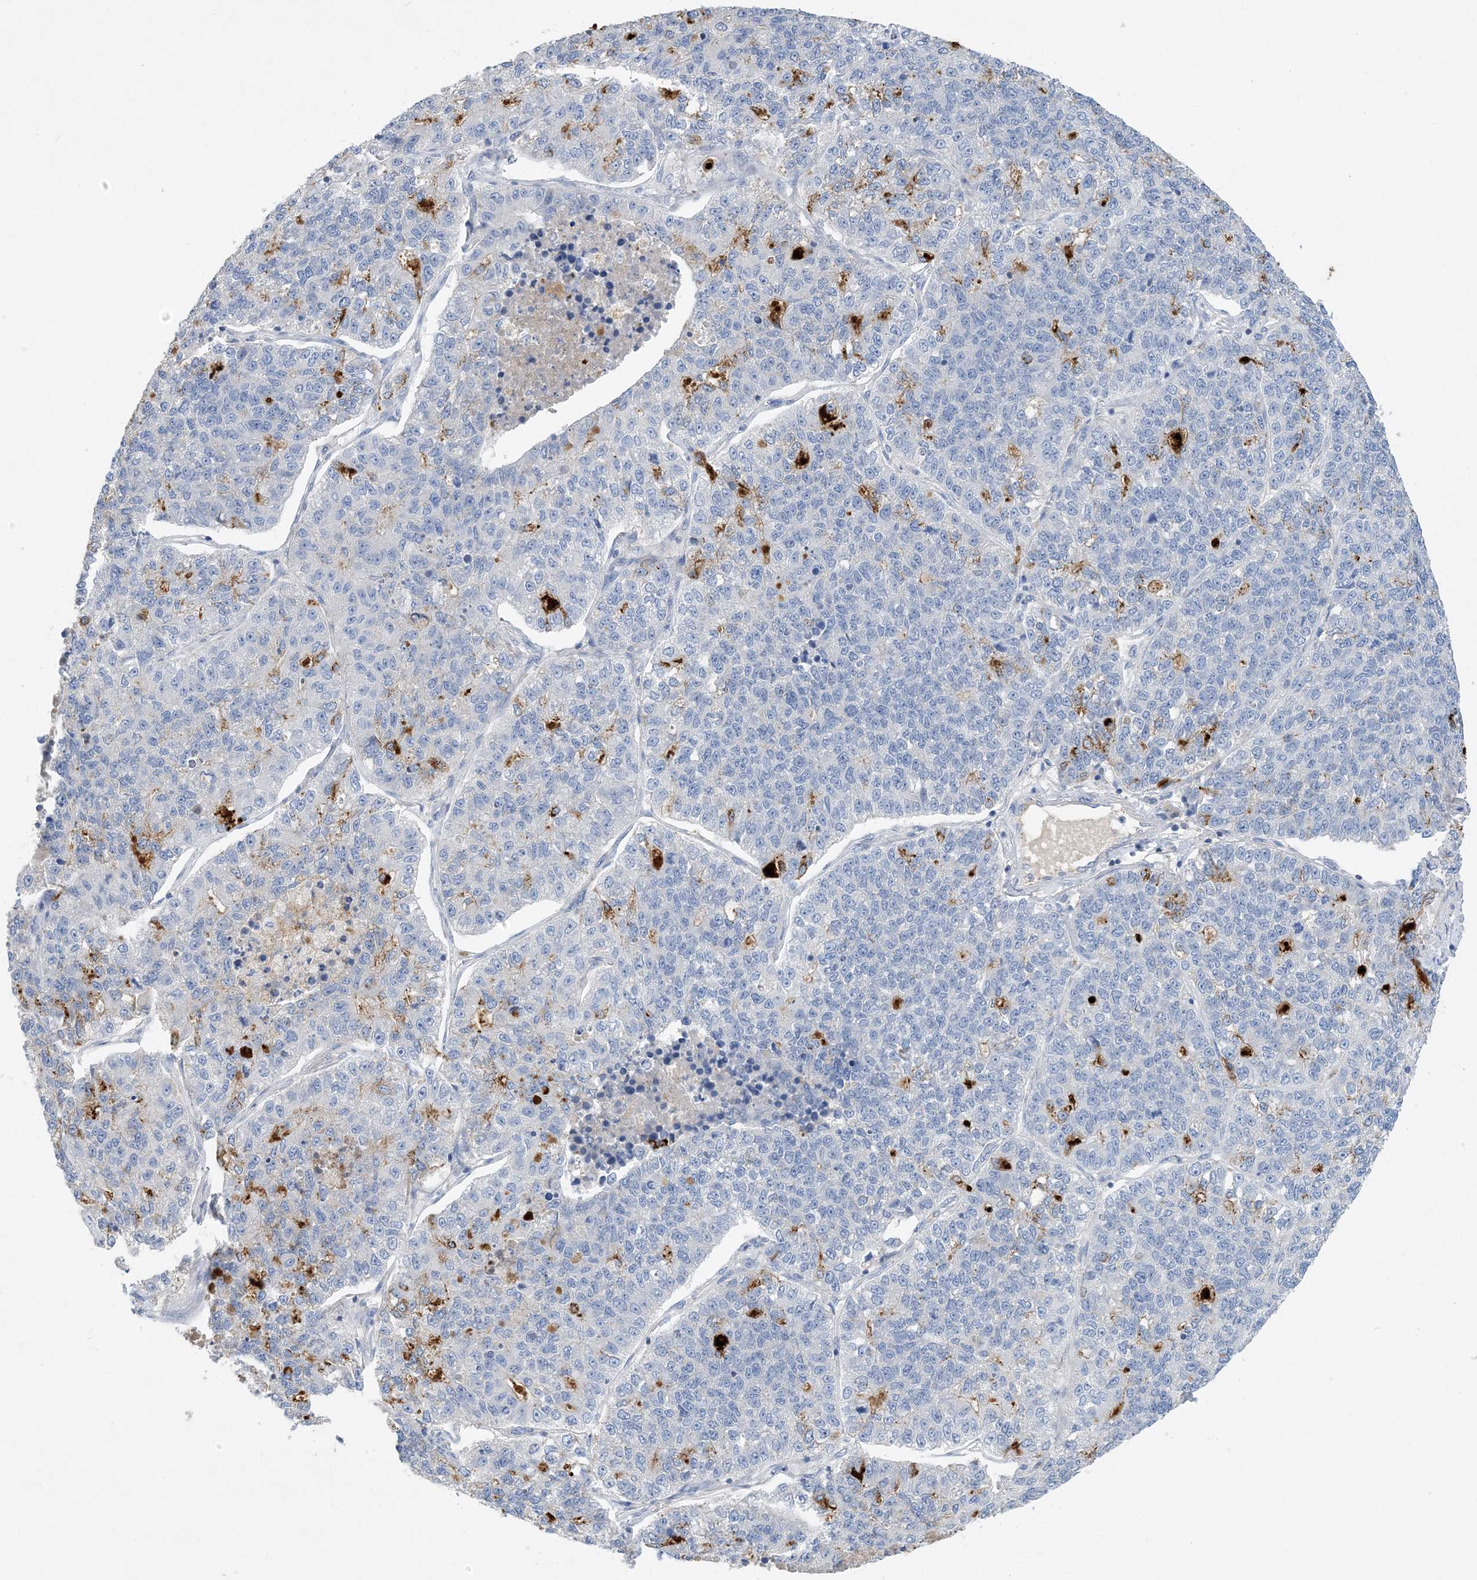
{"staining": {"intensity": "negative", "quantity": "none", "location": "none"}, "tissue": "lung cancer", "cell_type": "Tumor cells", "image_type": "cancer", "snomed": [{"axis": "morphology", "description": "Adenocarcinoma, NOS"}, {"axis": "topography", "description": "Lung"}], "caption": "IHC micrograph of neoplastic tissue: adenocarcinoma (lung) stained with DAB (3,3'-diaminobenzidine) displays no significant protein expression in tumor cells.", "gene": "KPRP", "patient": {"sex": "male", "age": 49}}